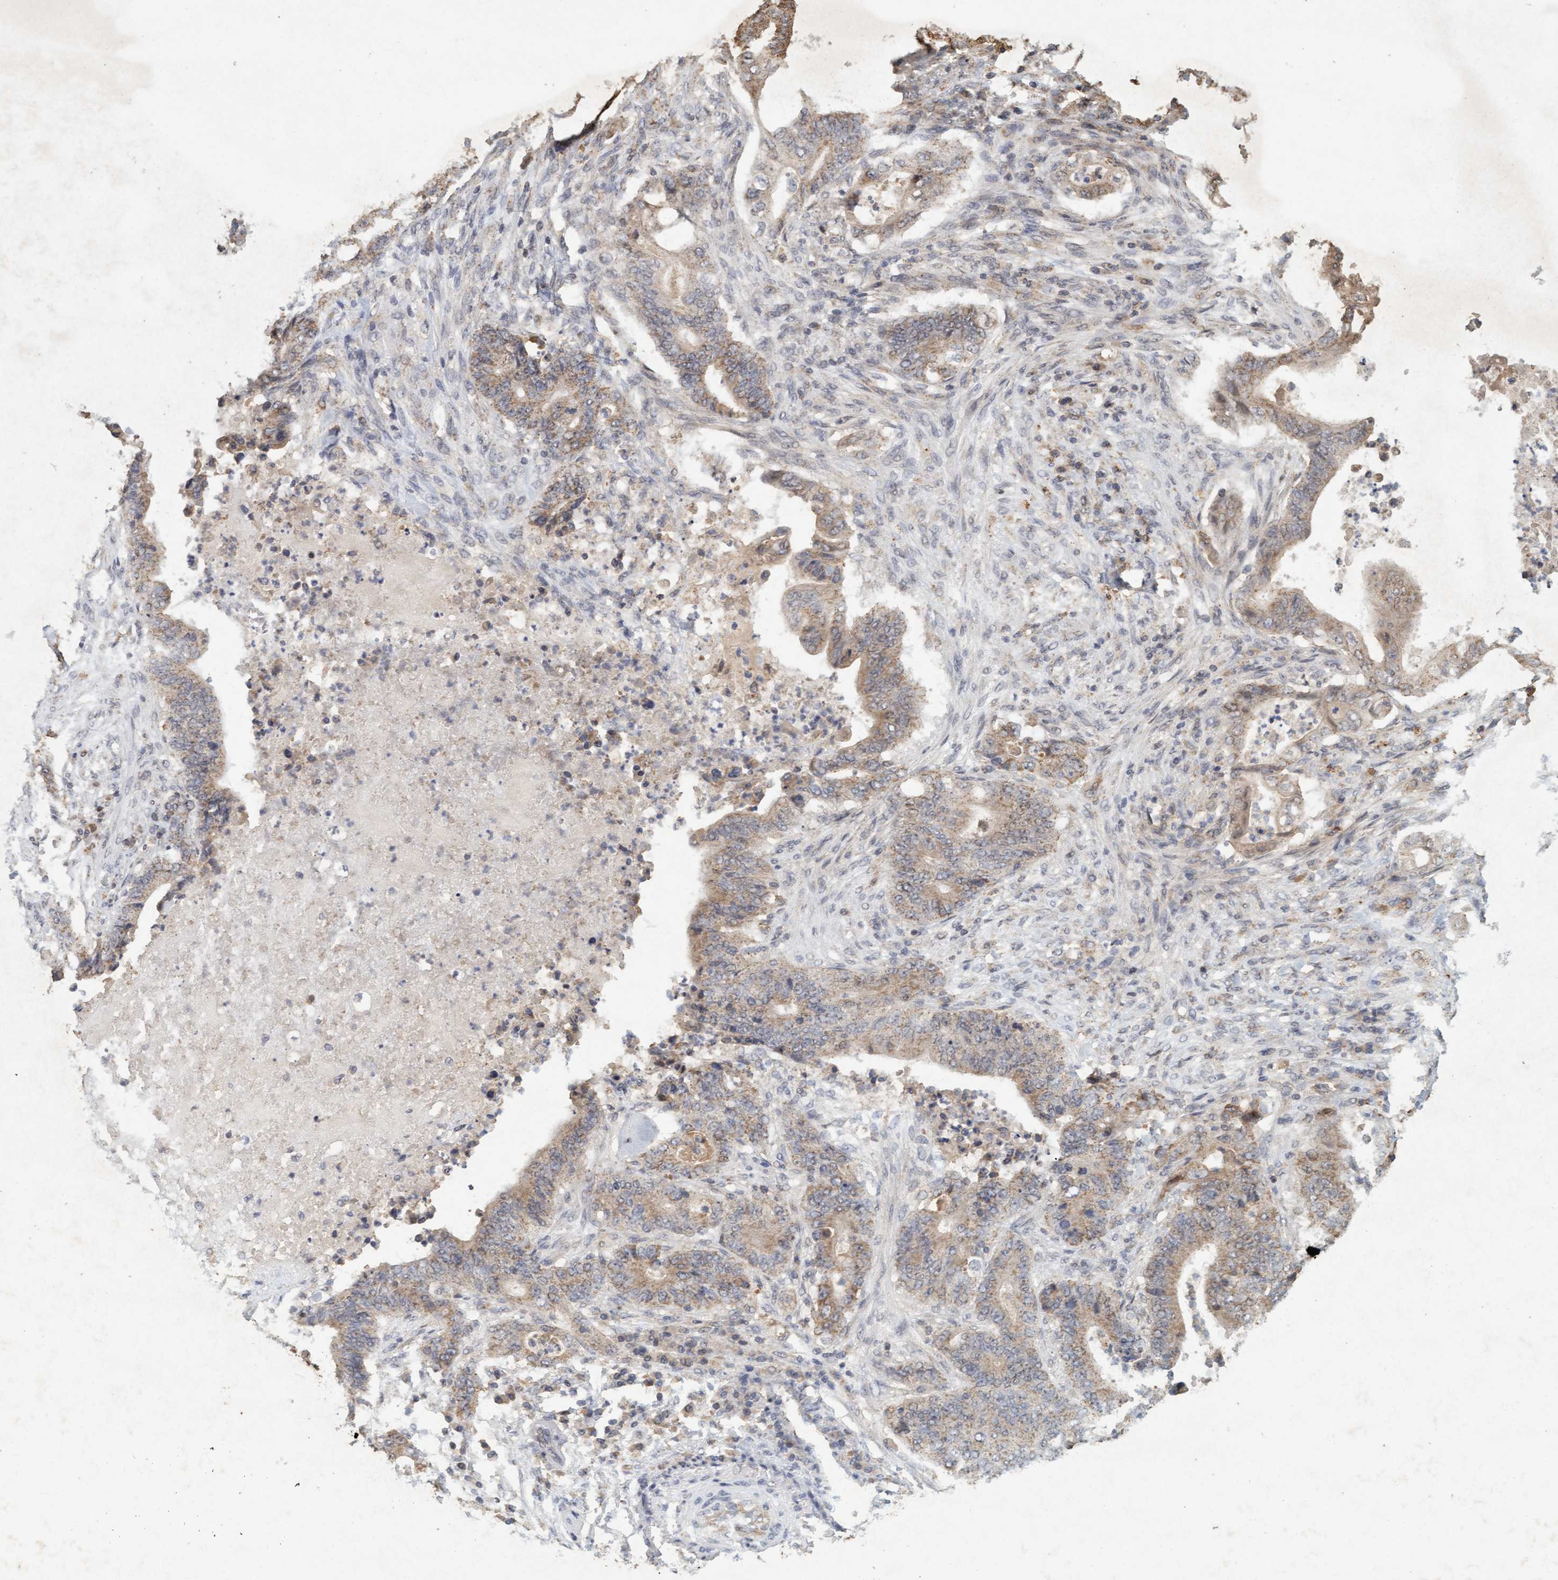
{"staining": {"intensity": "weak", "quantity": ">75%", "location": "cytoplasmic/membranous"}, "tissue": "stomach cancer", "cell_type": "Tumor cells", "image_type": "cancer", "snomed": [{"axis": "morphology", "description": "Adenocarcinoma, NOS"}, {"axis": "topography", "description": "Stomach"}], "caption": "A micrograph showing weak cytoplasmic/membranous positivity in about >75% of tumor cells in adenocarcinoma (stomach), as visualized by brown immunohistochemical staining.", "gene": "VSIG8", "patient": {"sex": "female", "age": 73}}